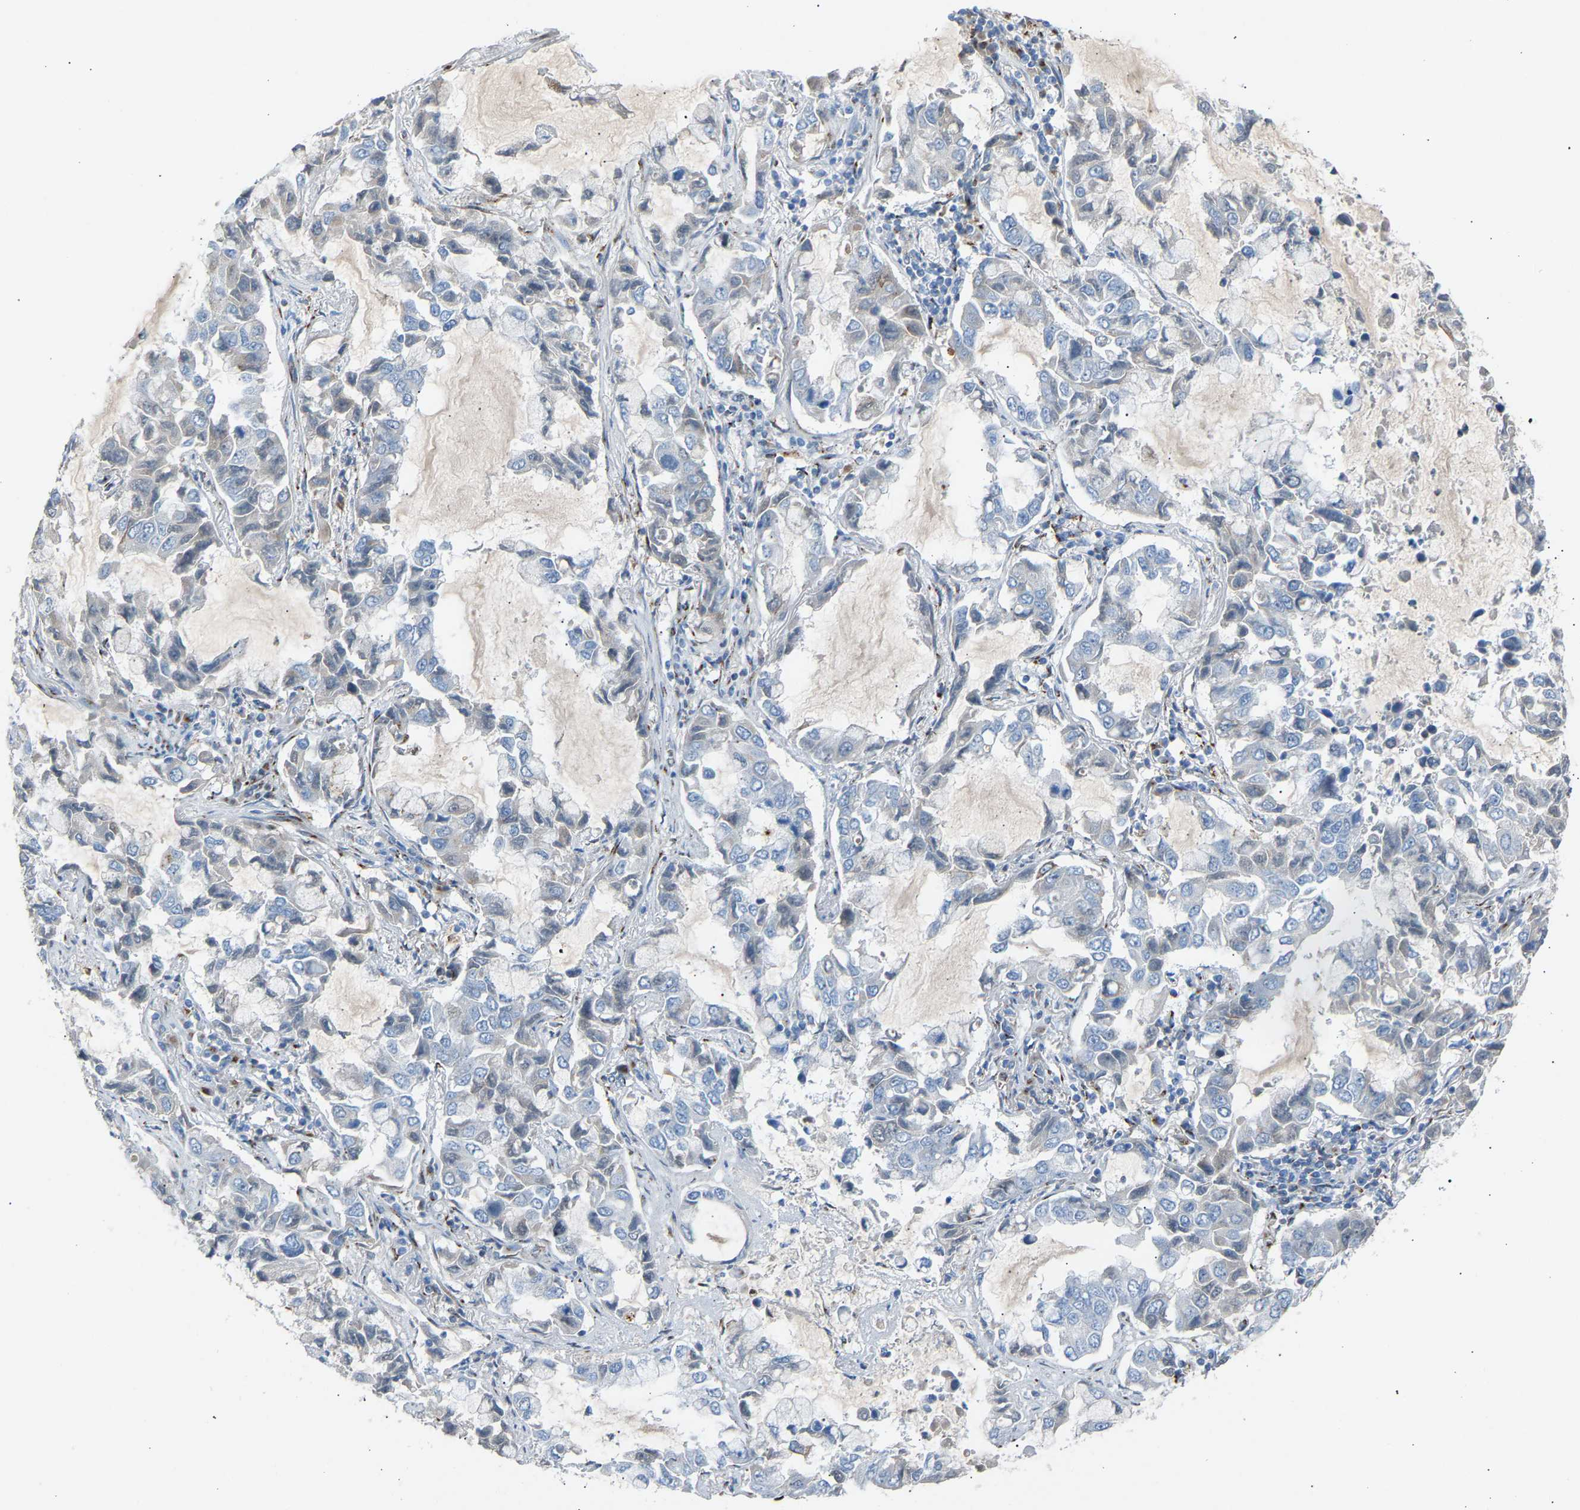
{"staining": {"intensity": "negative", "quantity": "none", "location": "none"}, "tissue": "lung cancer", "cell_type": "Tumor cells", "image_type": "cancer", "snomed": [{"axis": "morphology", "description": "Adenocarcinoma, NOS"}, {"axis": "topography", "description": "Lung"}], "caption": "Tumor cells are negative for brown protein staining in lung adenocarcinoma.", "gene": "CYREN", "patient": {"sex": "male", "age": 64}}